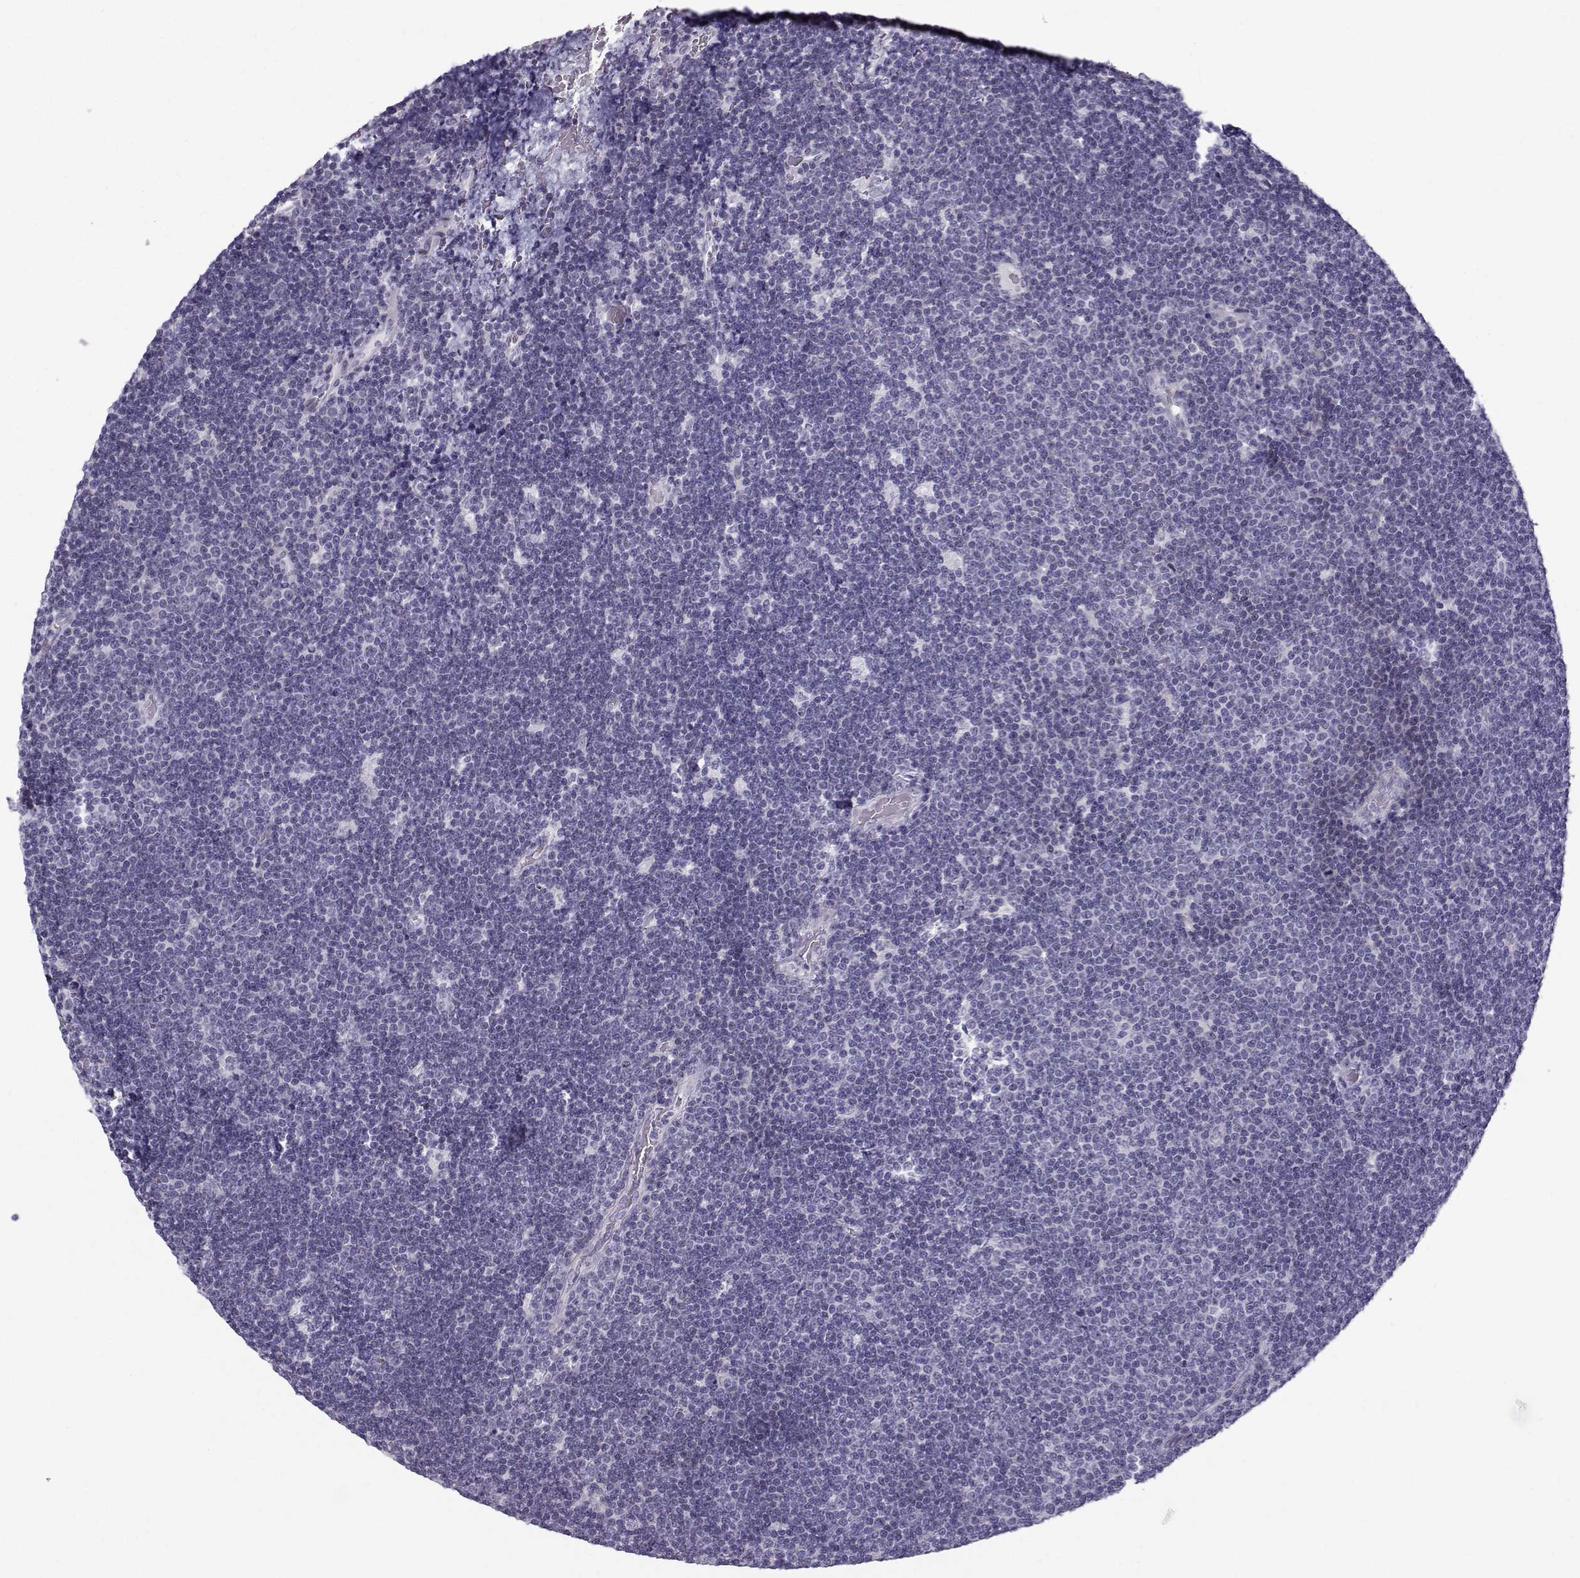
{"staining": {"intensity": "negative", "quantity": "none", "location": "none"}, "tissue": "lymphoma", "cell_type": "Tumor cells", "image_type": "cancer", "snomed": [{"axis": "morphology", "description": "Malignant lymphoma, non-Hodgkin's type, Low grade"}, {"axis": "topography", "description": "Brain"}], "caption": "An IHC micrograph of low-grade malignant lymphoma, non-Hodgkin's type is shown. There is no staining in tumor cells of low-grade malignant lymphoma, non-Hodgkin's type.", "gene": "DMRT3", "patient": {"sex": "female", "age": 66}}